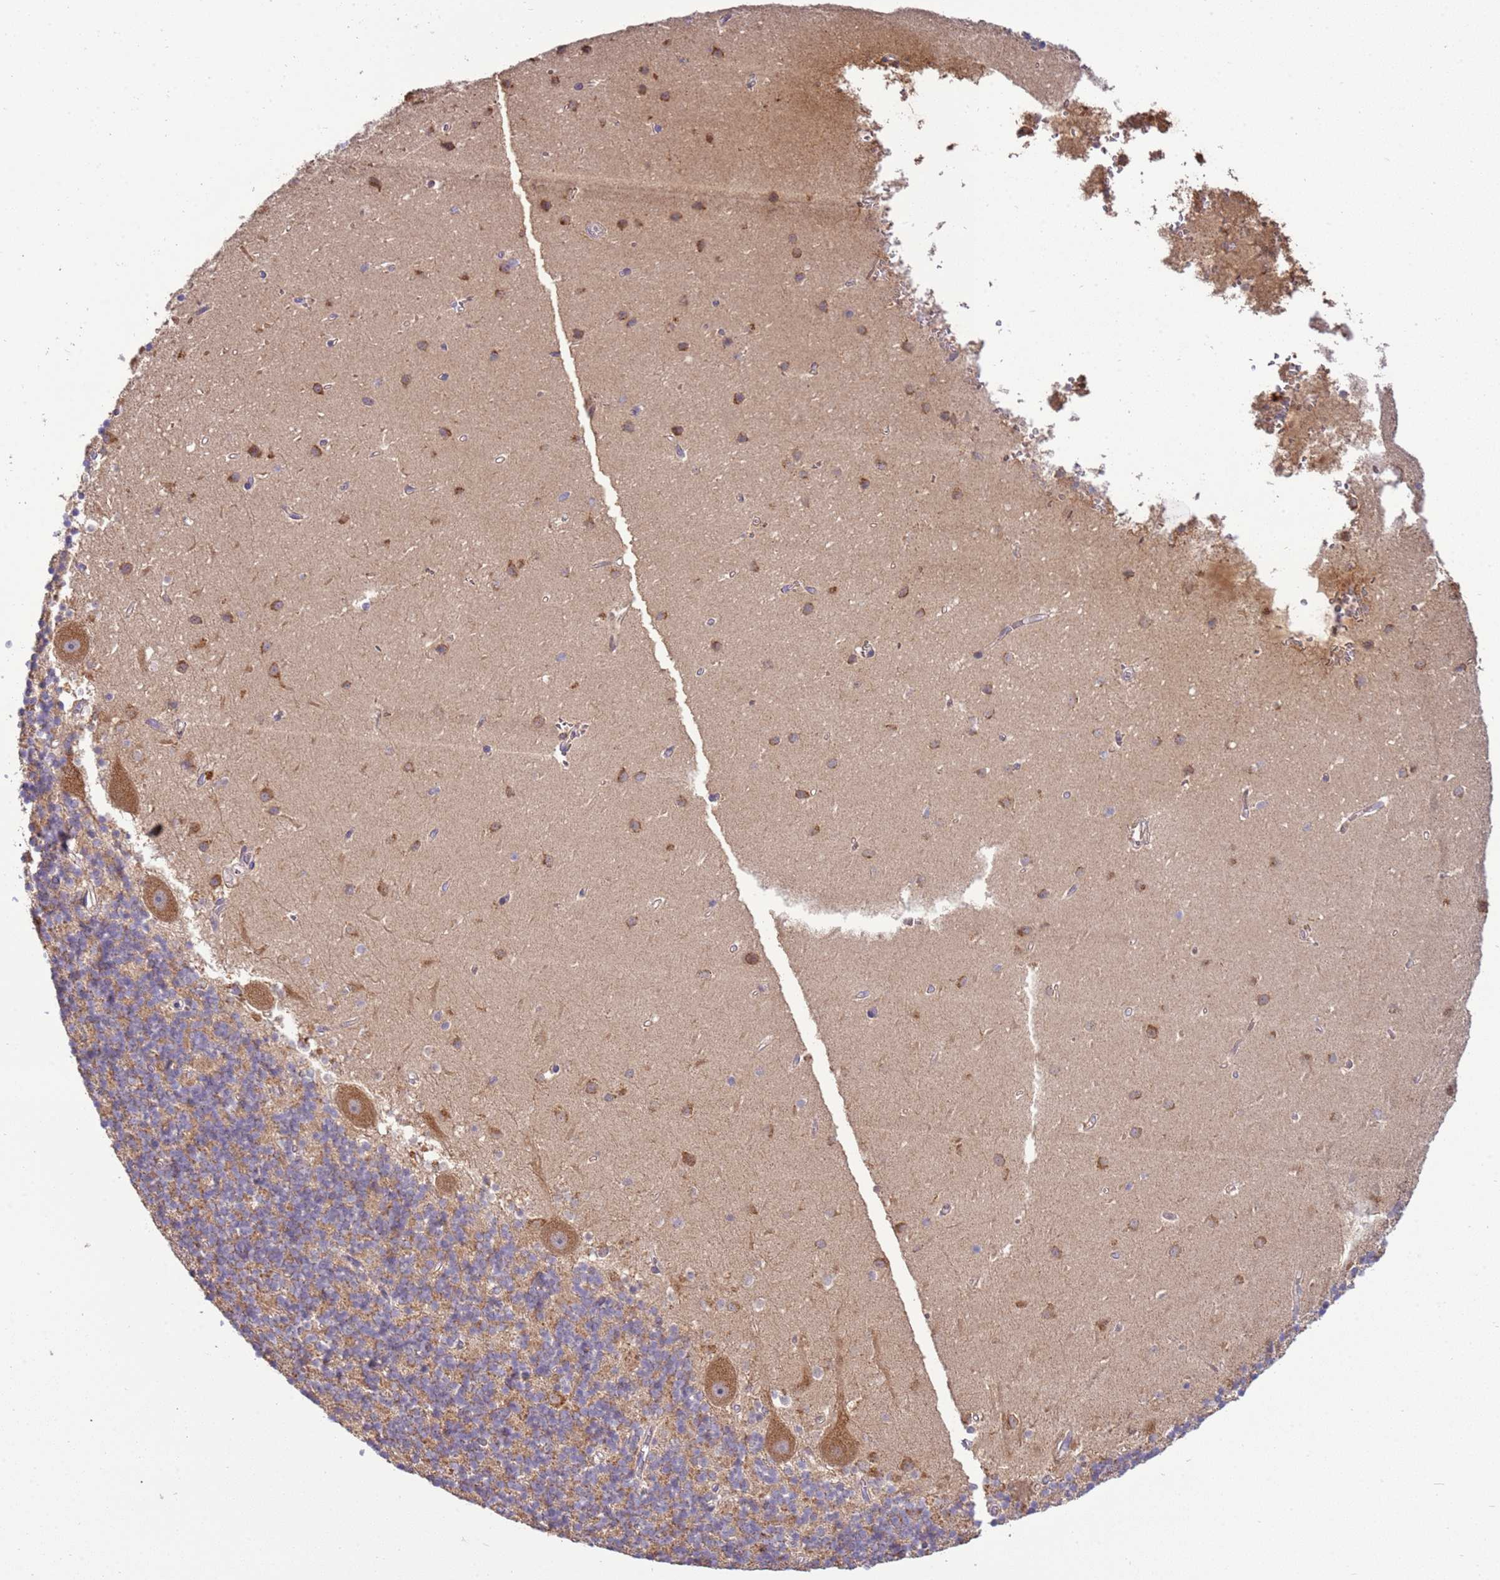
{"staining": {"intensity": "moderate", "quantity": "25%-75%", "location": "cytoplasmic/membranous"}, "tissue": "cerebellum", "cell_type": "Cells in granular layer", "image_type": "normal", "snomed": [{"axis": "morphology", "description": "Normal tissue, NOS"}, {"axis": "topography", "description": "Cerebellum"}], "caption": "A brown stain labels moderate cytoplasmic/membranous positivity of a protein in cells in granular layer of unremarkable cerebellum. (DAB IHC with brightfield microscopy, high magnification).", "gene": "ZNF624", "patient": {"sex": "male", "age": 54}}